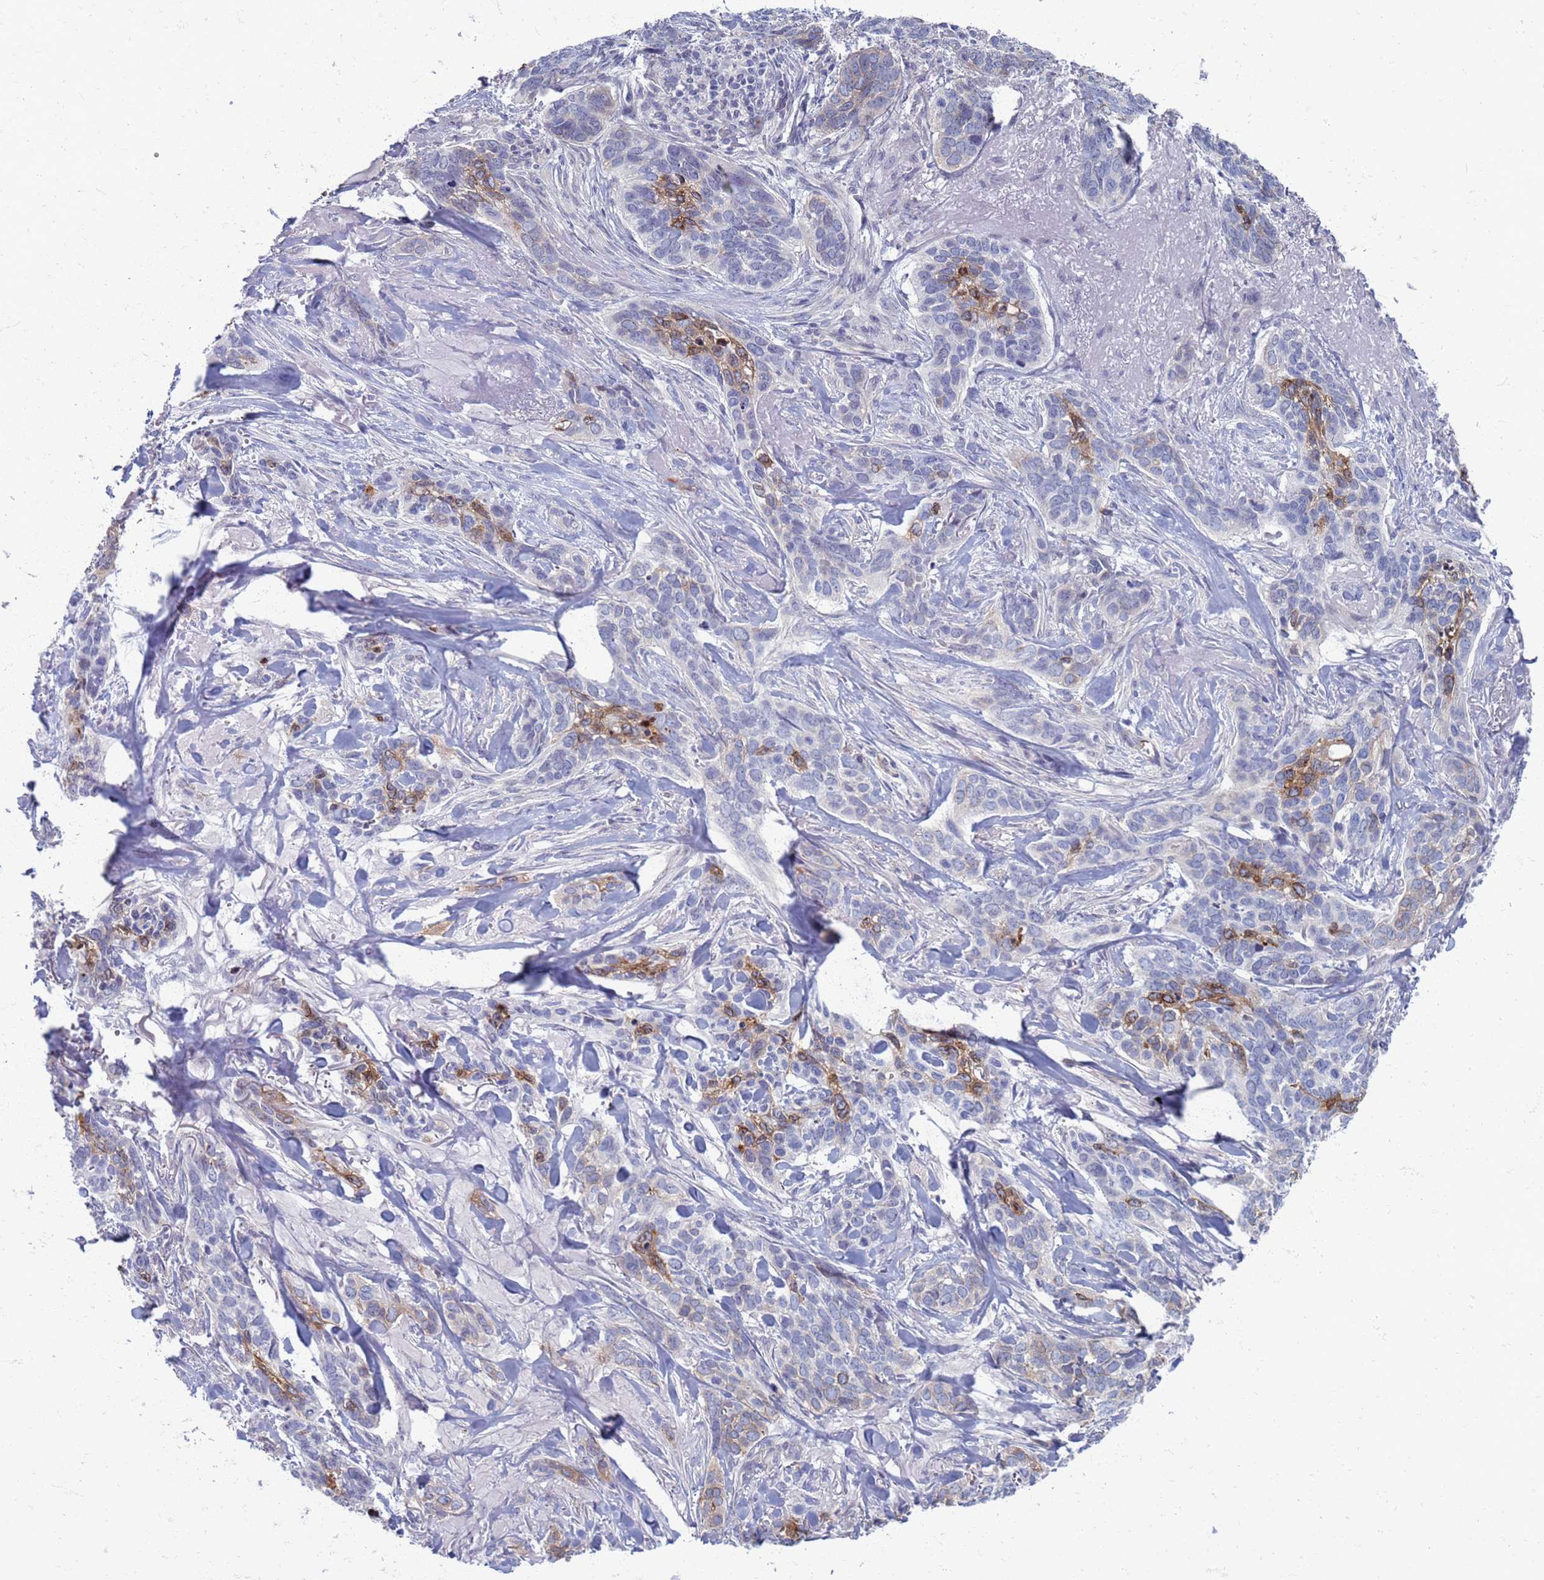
{"staining": {"intensity": "moderate", "quantity": "<25%", "location": "cytoplasmic/membranous"}, "tissue": "skin cancer", "cell_type": "Tumor cells", "image_type": "cancer", "snomed": [{"axis": "morphology", "description": "Basal cell carcinoma"}, {"axis": "topography", "description": "Skin"}], "caption": "A photomicrograph showing moderate cytoplasmic/membranous positivity in approximately <25% of tumor cells in skin cancer (basal cell carcinoma), as visualized by brown immunohistochemical staining.", "gene": "CLCA2", "patient": {"sex": "male", "age": 86}}